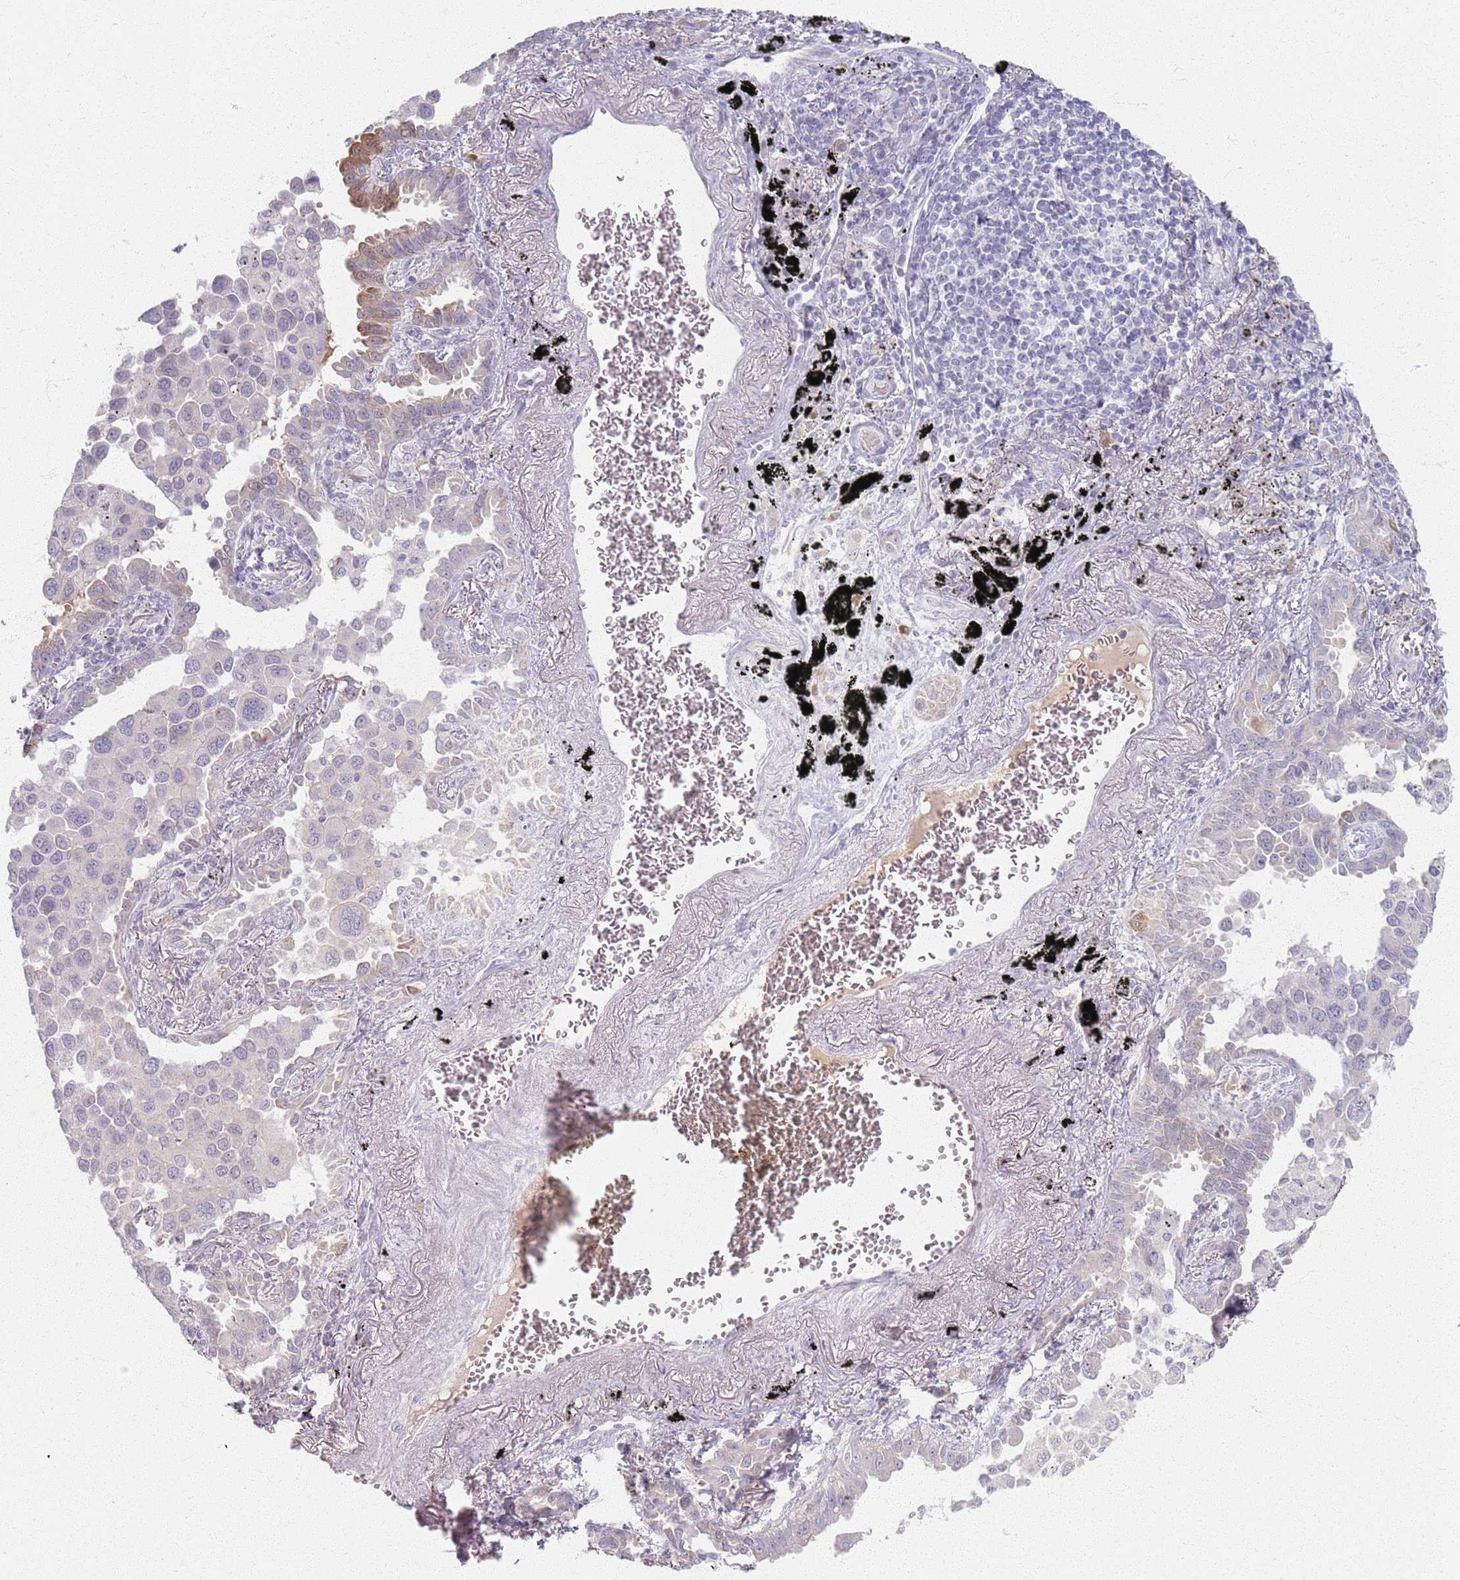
{"staining": {"intensity": "moderate", "quantity": "<25%", "location": "cytoplasmic/membranous,nuclear"}, "tissue": "lung cancer", "cell_type": "Tumor cells", "image_type": "cancer", "snomed": [{"axis": "morphology", "description": "Adenocarcinoma, NOS"}, {"axis": "topography", "description": "Lung"}], "caption": "An IHC histopathology image of tumor tissue is shown. Protein staining in brown highlights moderate cytoplasmic/membranous and nuclear positivity in adenocarcinoma (lung) within tumor cells.", "gene": "CRIPT", "patient": {"sex": "male", "age": 67}}